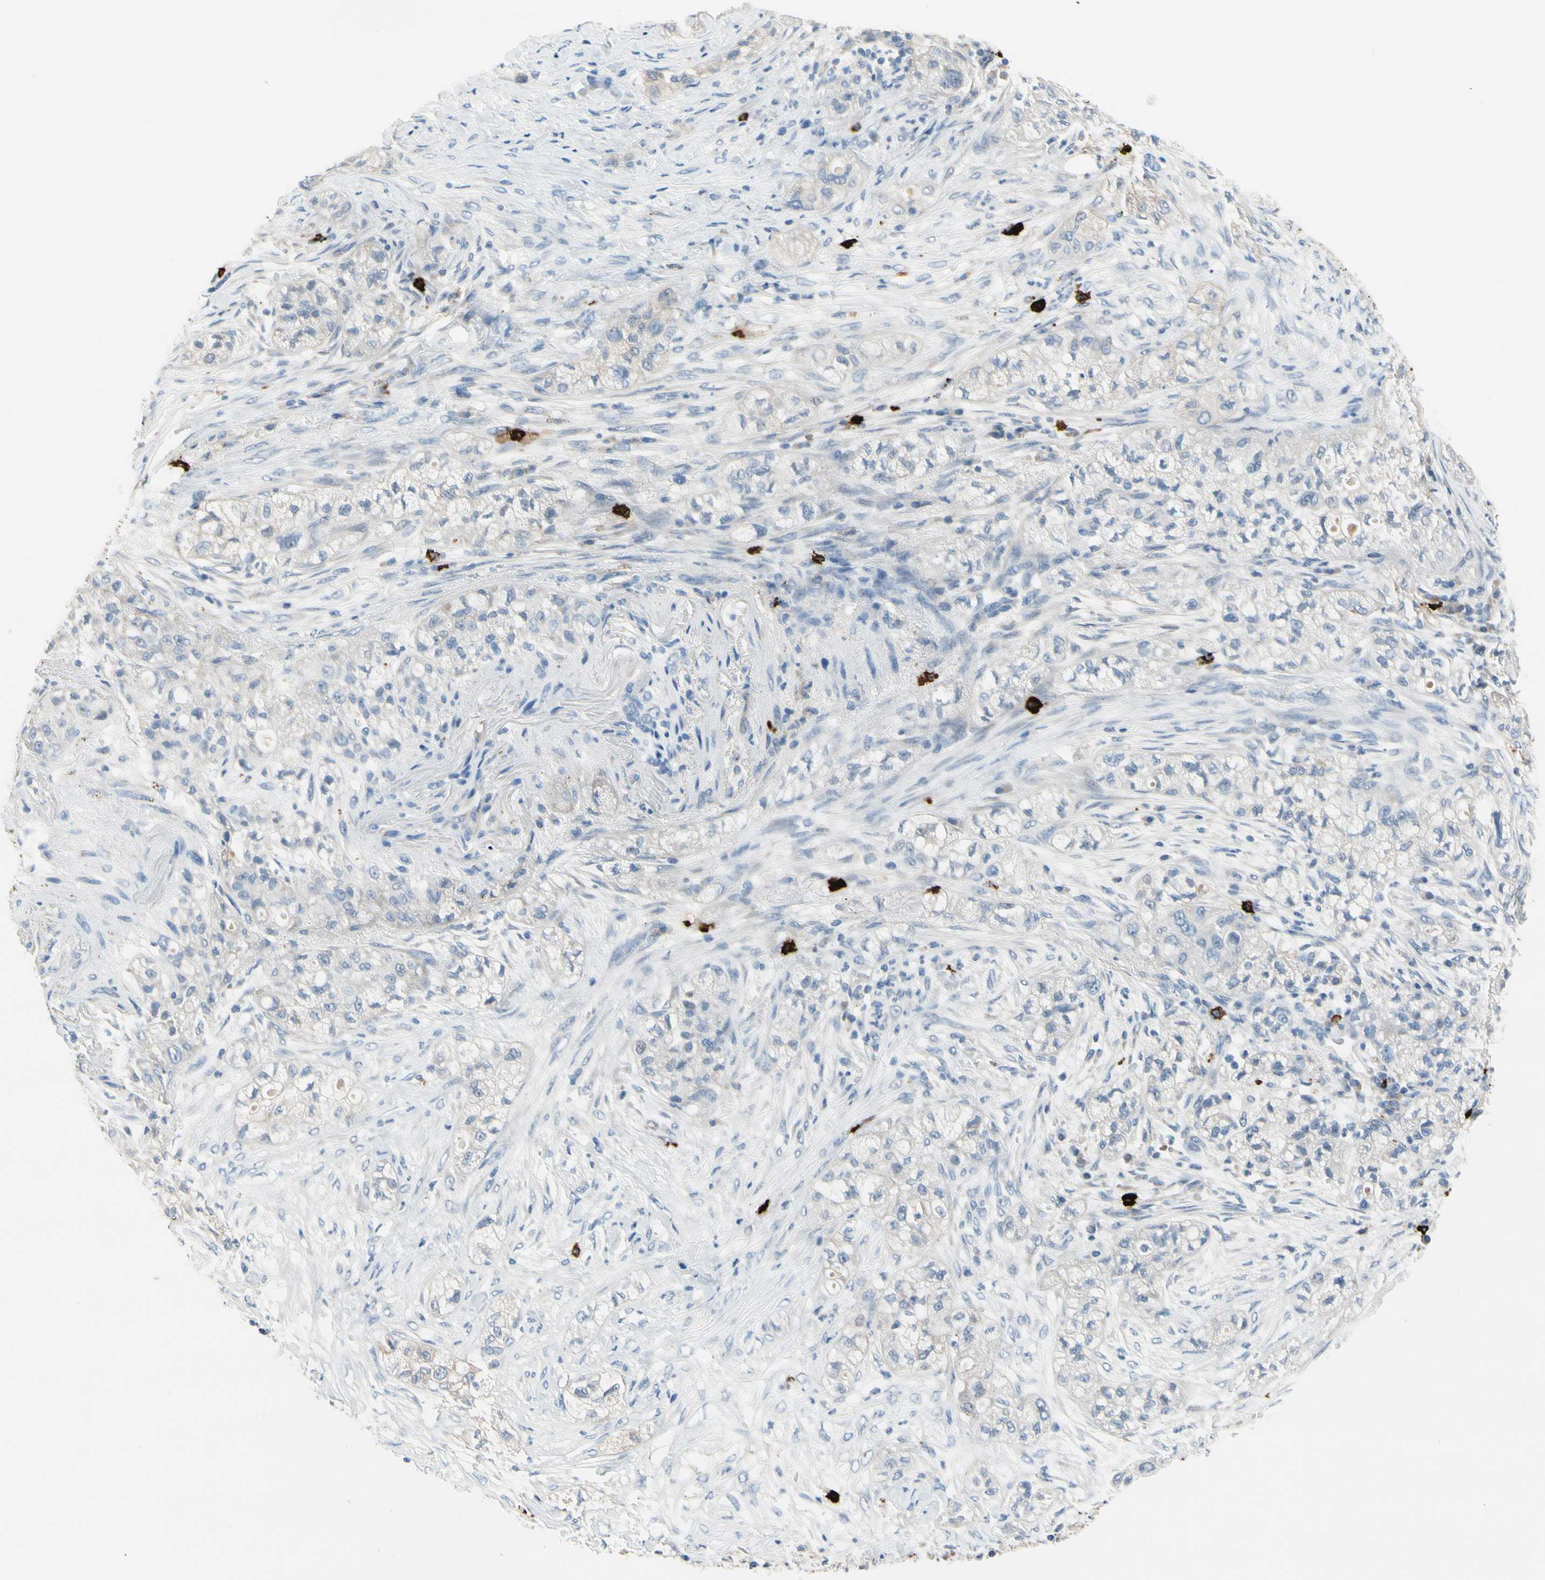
{"staining": {"intensity": "negative", "quantity": "none", "location": "none"}, "tissue": "pancreatic cancer", "cell_type": "Tumor cells", "image_type": "cancer", "snomed": [{"axis": "morphology", "description": "Adenocarcinoma, NOS"}, {"axis": "topography", "description": "Pancreas"}], "caption": "This is an immunohistochemistry photomicrograph of pancreatic cancer. There is no staining in tumor cells.", "gene": "CPA3", "patient": {"sex": "female", "age": 78}}